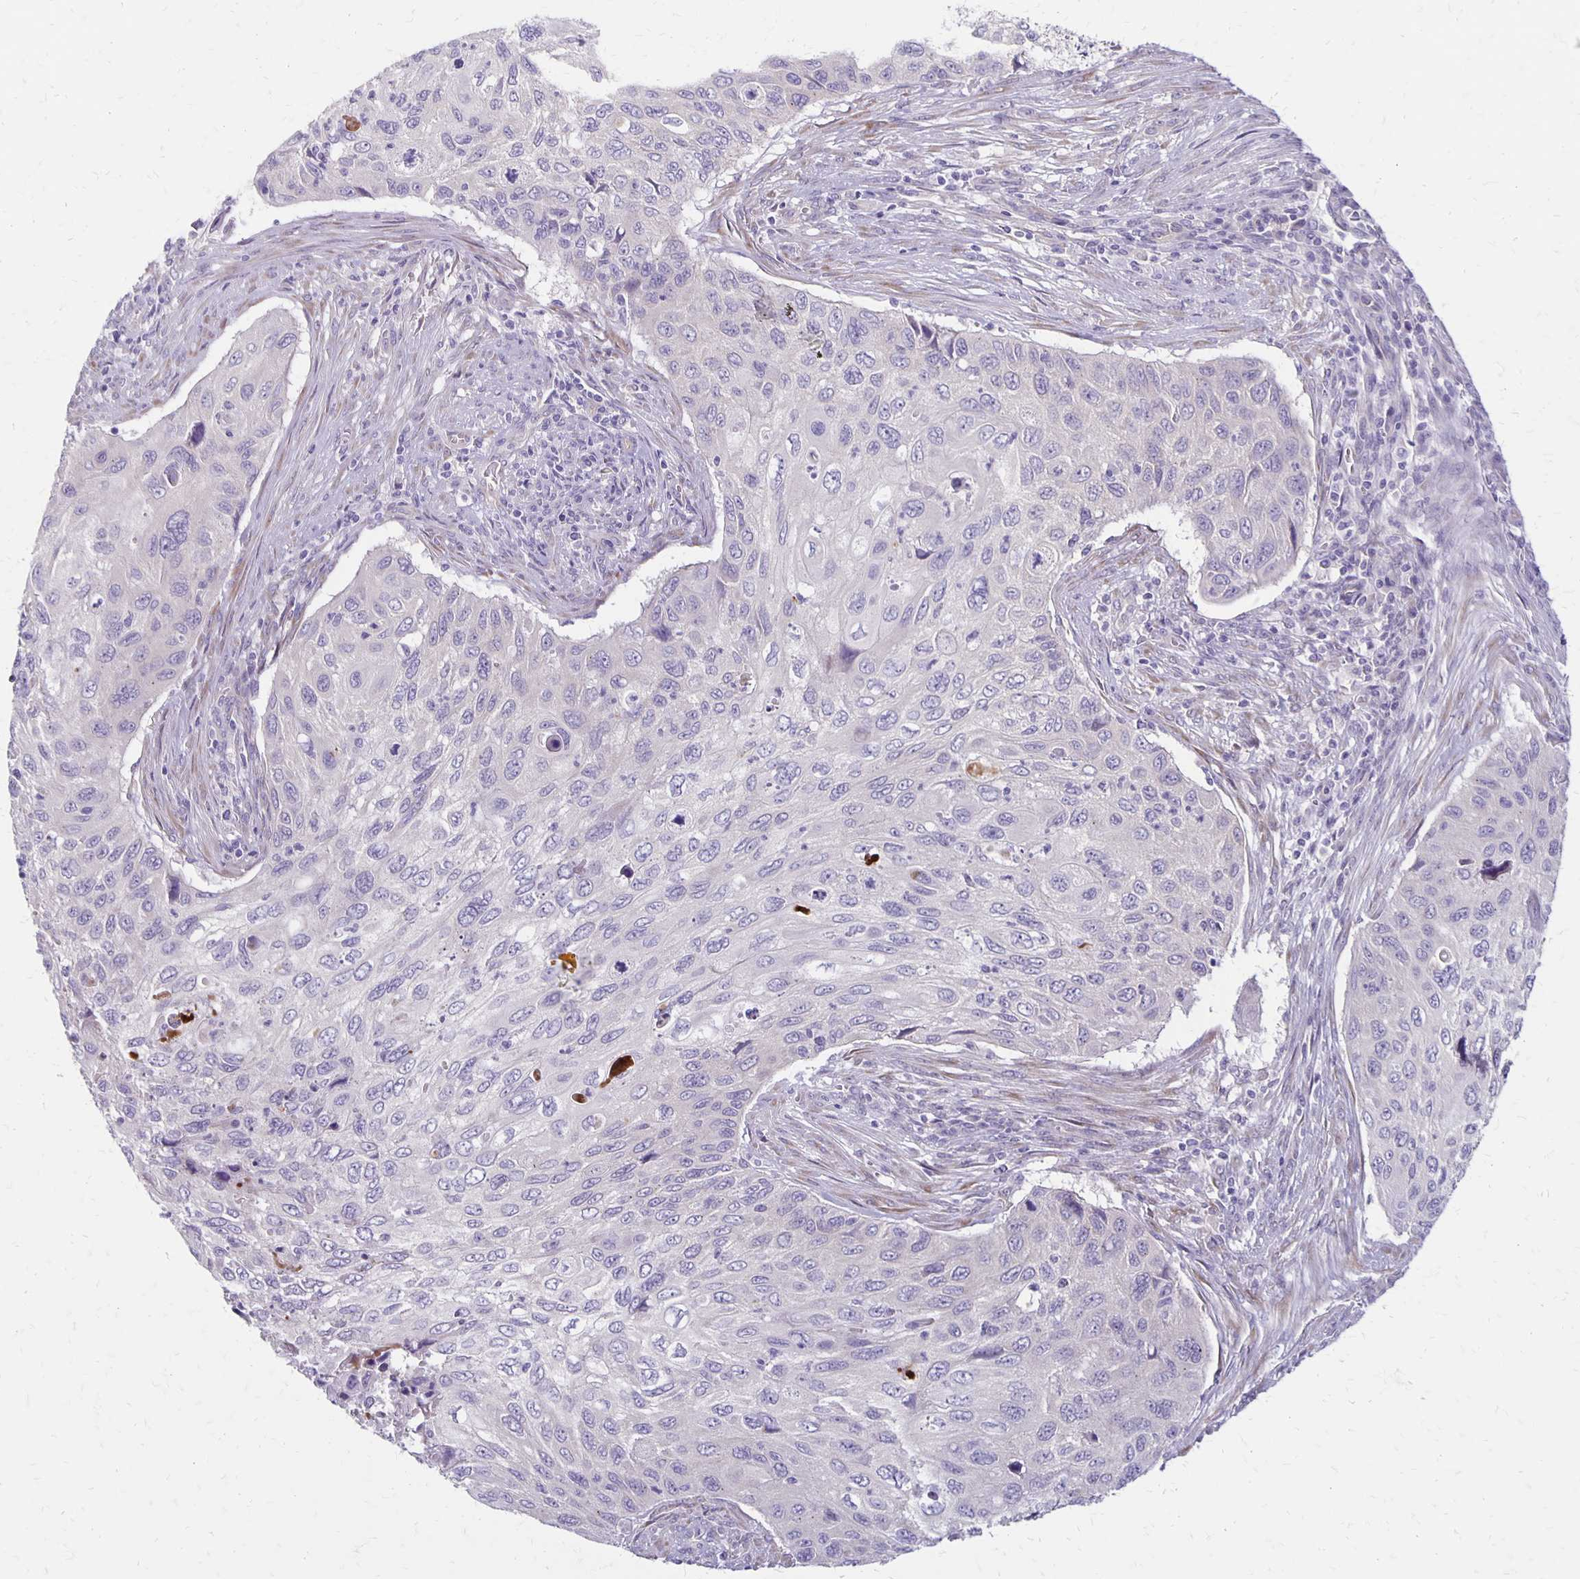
{"staining": {"intensity": "negative", "quantity": "none", "location": "none"}, "tissue": "cervical cancer", "cell_type": "Tumor cells", "image_type": "cancer", "snomed": [{"axis": "morphology", "description": "Squamous cell carcinoma, NOS"}, {"axis": "topography", "description": "Cervix"}], "caption": "Cervical cancer (squamous cell carcinoma) was stained to show a protein in brown. There is no significant positivity in tumor cells.", "gene": "HOMER1", "patient": {"sex": "female", "age": 70}}